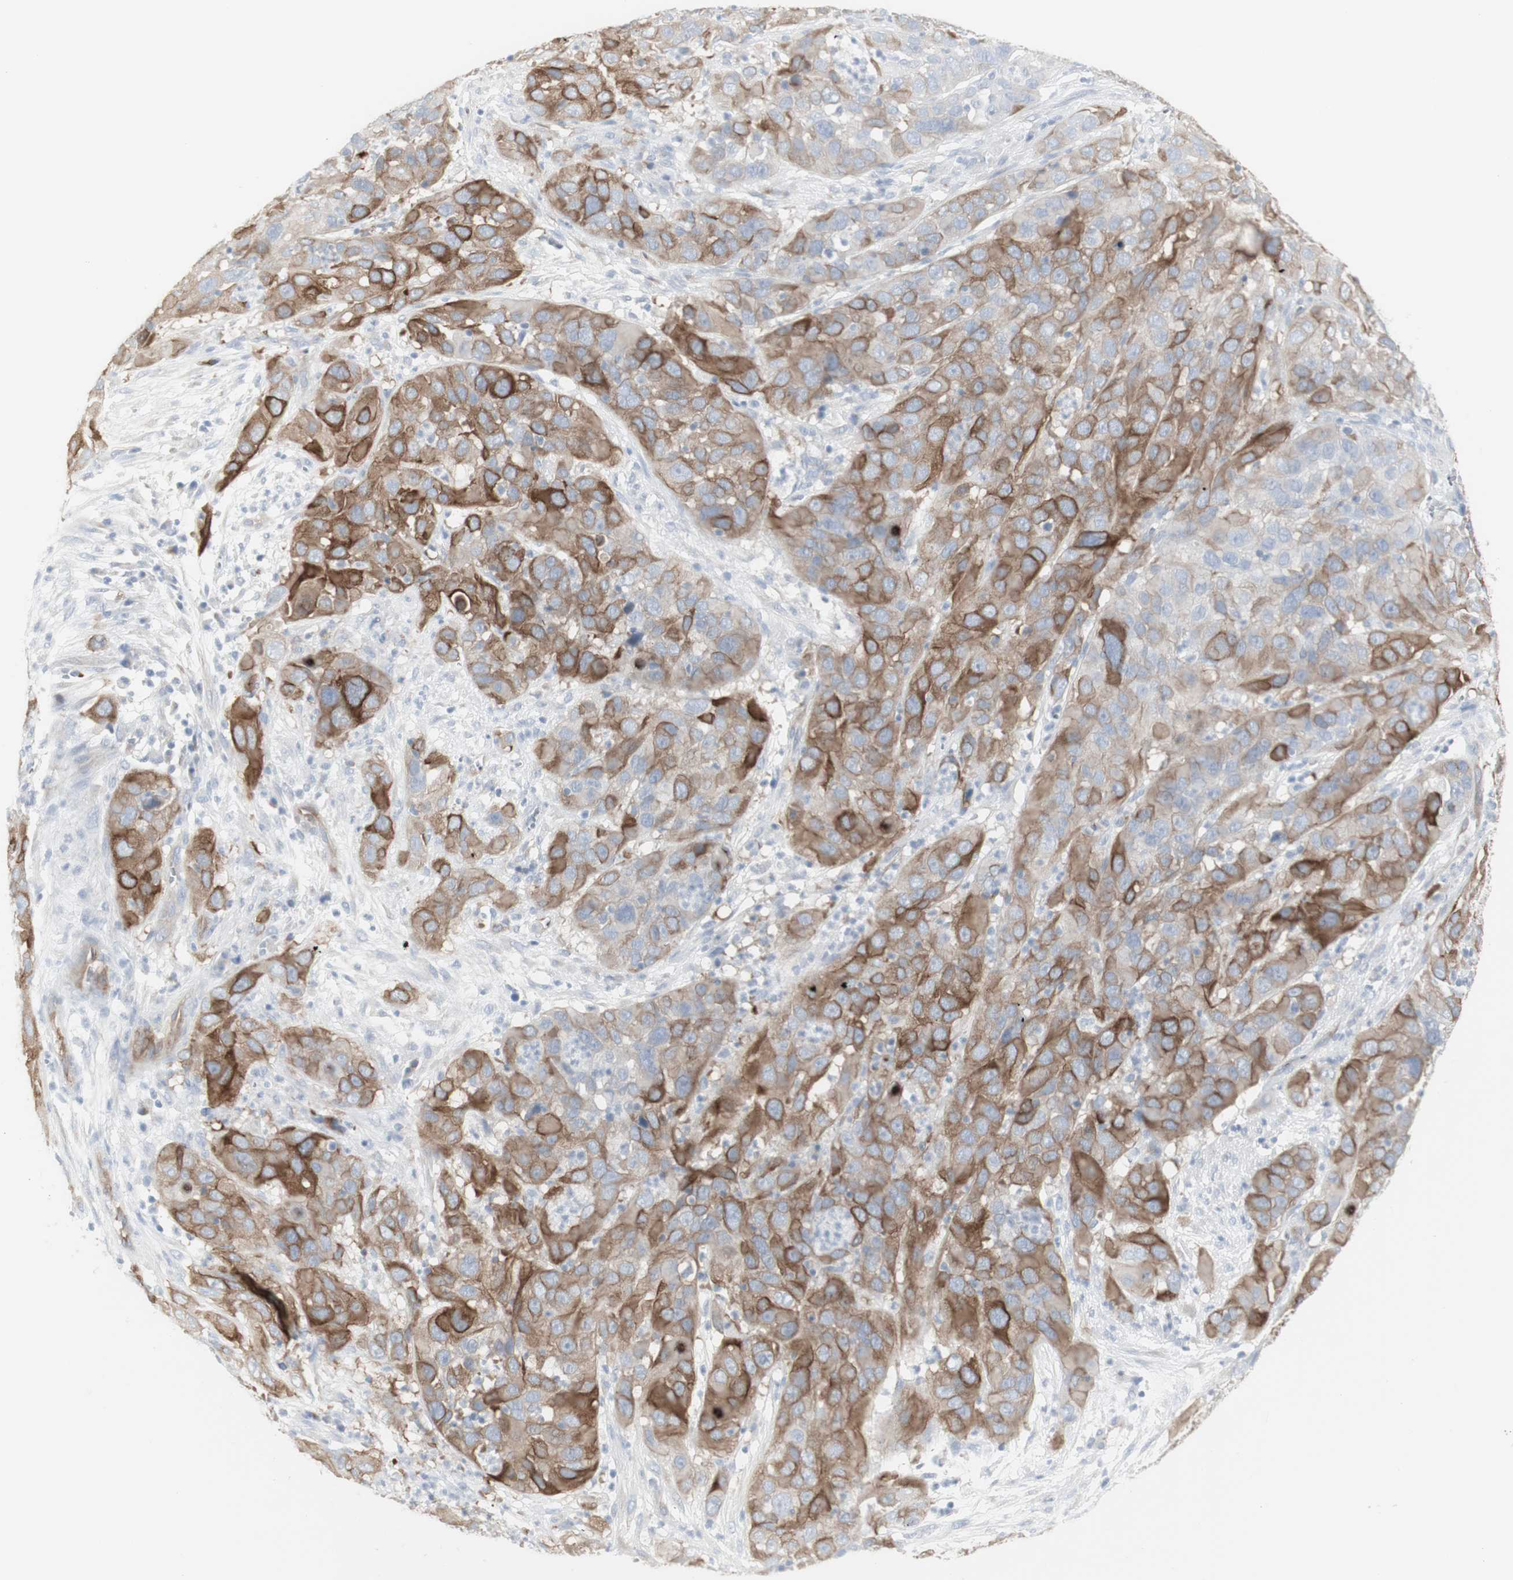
{"staining": {"intensity": "moderate", "quantity": ">75%", "location": "cytoplasmic/membranous"}, "tissue": "cervical cancer", "cell_type": "Tumor cells", "image_type": "cancer", "snomed": [{"axis": "morphology", "description": "Squamous cell carcinoma, NOS"}, {"axis": "topography", "description": "Cervix"}], "caption": "This photomicrograph shows immunohistochemistry (IHC) staining of human cervical squamous cell carcinoma, with medium moderate cytoplasmic/membranous expression in approximately >75% of tumor cells.", "gene": "ENSG00000198211", "patient": {"sex": "female", "age": 32}}